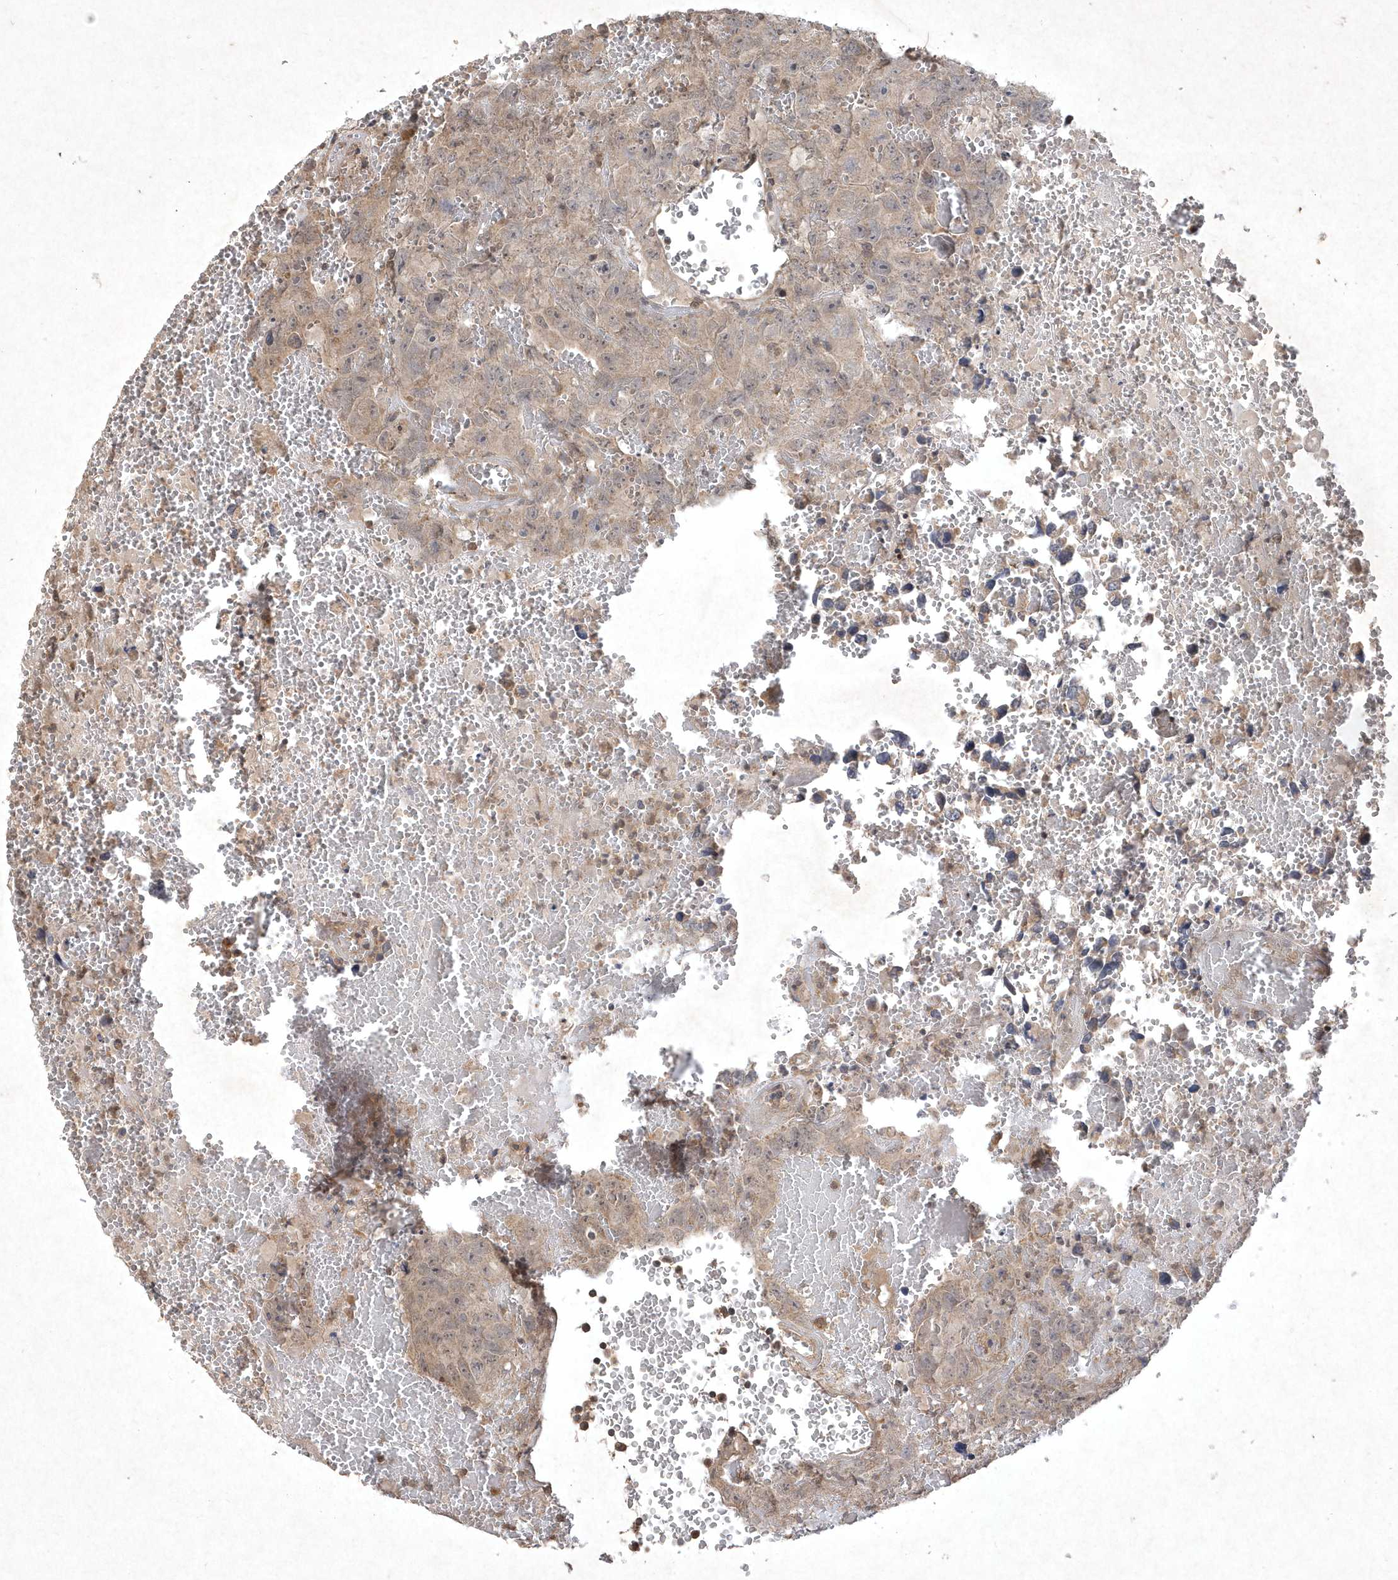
{"staining": {"intensity": "weak", "quantity": "<25%", "location": "cytoplasmic/membranous"}, "tissue": "testis cancer", "cell_type": "Tumor cells", "image_type": "cancer", "snomed": [{"axis": "morphology", "description": "Carcinoma, Embryonal, NOS"}, {"axis": "topography", "description": "Testis"}], "caption": "Immunohistochemistry micrograph of neoplastic tissue: embryonal carcinoma (testis) stained with DAB demonstrates no significant protein positivity in tumor cells.", "gene": "AKR7A2", "patient": {"sex": "male", "age": 45}}